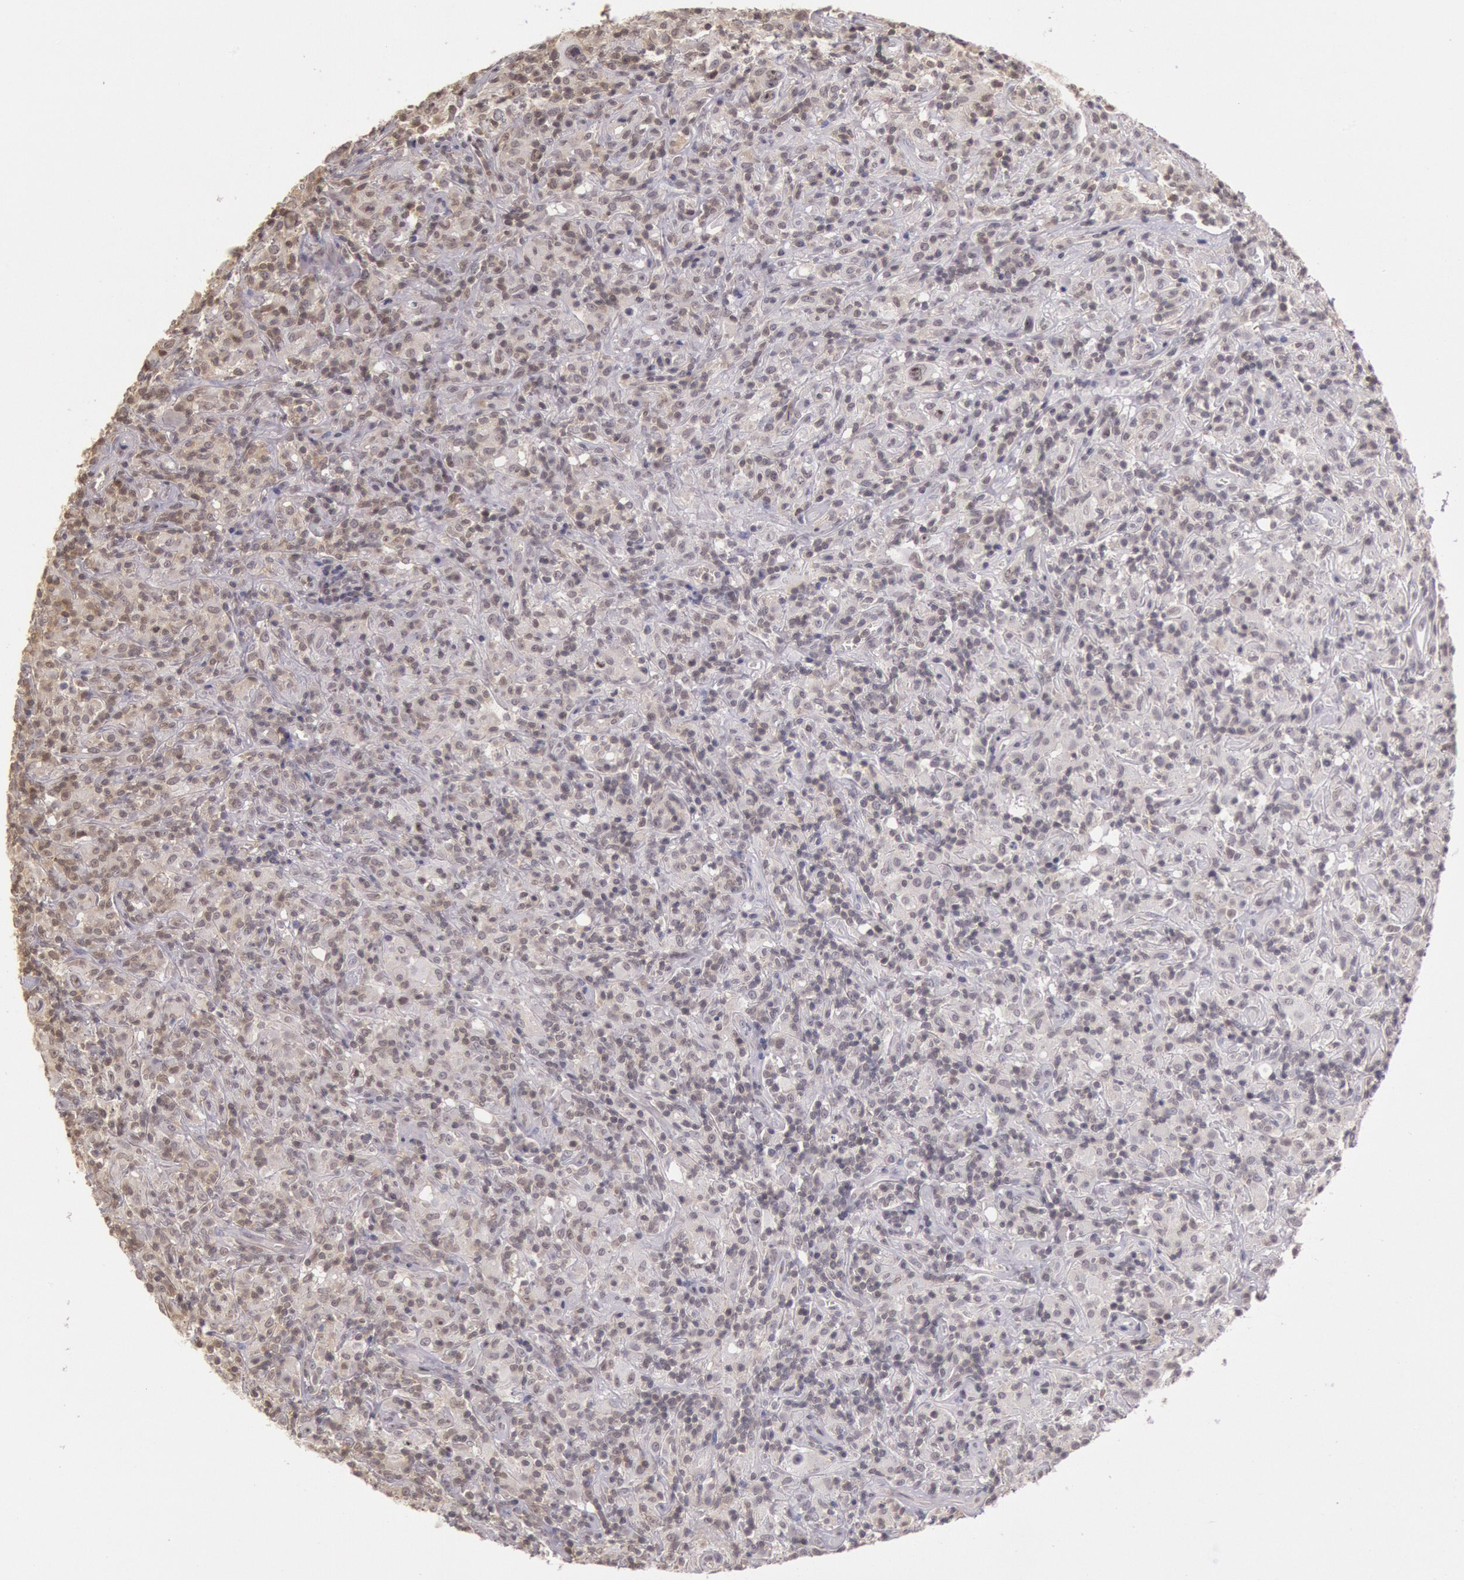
{"staining": {"intensity": "weak", "quantity": "<25%", "location": "nuclear"}, "tissue": "lymphoma", "cell_type": "Tumor cells", "image_type": "cancer", "snomed": [{"axis": "morphology", "description": "Hodgkin's disease, NOS"}, {"axis": "topography", "description": "Lymph node"}], "caption": "This is an immunohistochemistry (IHC) photomicrograph of lymphoma. There is no expression in tumor cells.", "gene": "HIF1A", "patient": {"sex": "male", "age": 46}}